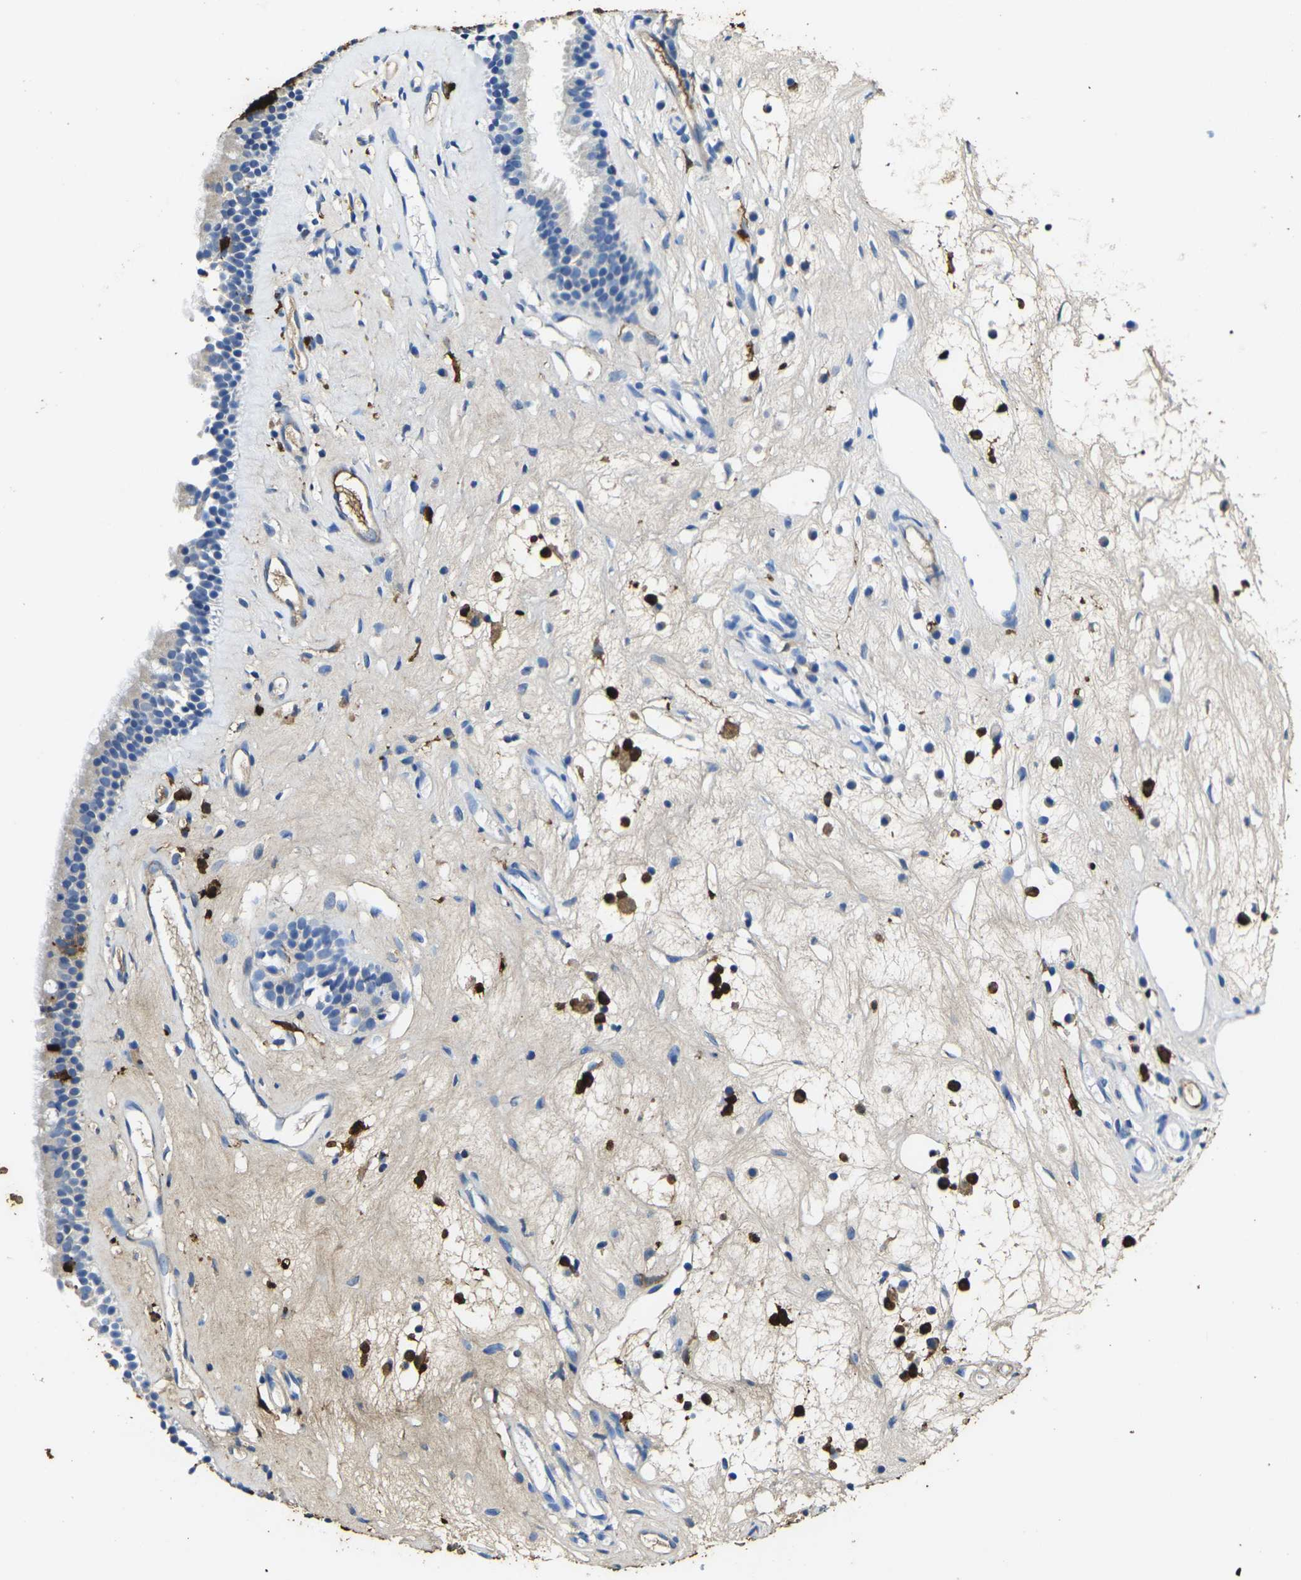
{"staining": {"intensity": "moderate", "quantity": "<25%", "location": "cytoplasmic/membranous"}, "tissue": "nasopharynx", "cell_type": "Respiratory epithelial cells", "image_type": "normal", "snomed": [{"axis": "morphology", "description": "Normal tissue, NOS"}, {"axis": "morphology", "description": "Inflammation, NOS"}, {"axis": "topography", "description": "Nasopharynx"}], "caption": "Immunohistochemistry (IHC) micrograph of unremarkable nasopharynx stained for a protein (brown), which reveals low levels of moderate cytoplasmic/membranous positivity in about <25% of respiratory epithelial cells.", "gene": "S100A9", "patient": {"sex": "male", "age": 29}}